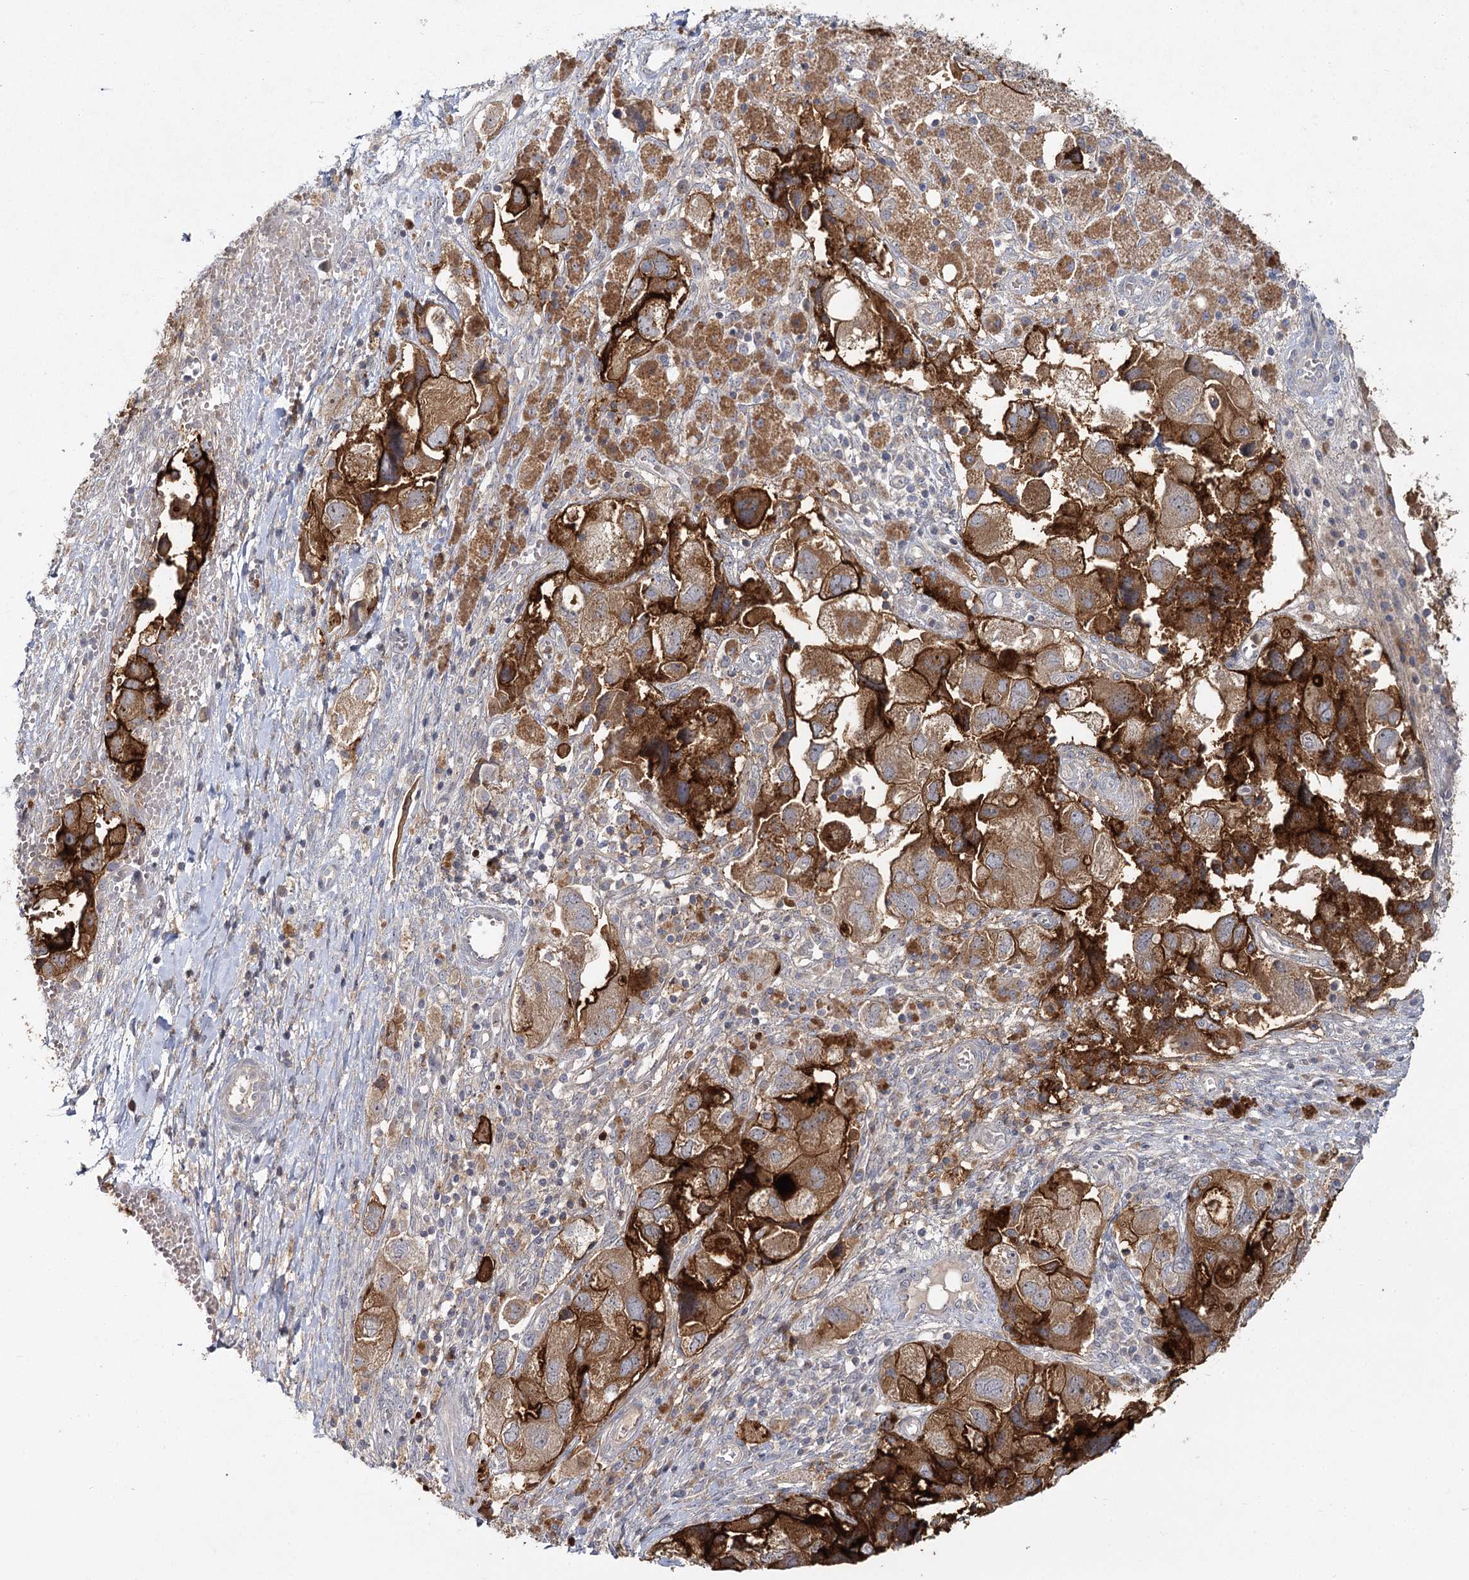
{"staining": {"intensity": "strong", "quantity": ">75%", "location": "cytoplasmic/membranous"}, "tissue": "ovarian cancer", "cell_type": "Tumor cells", "image_type": "cancer", "snomed": [{"axis": "morphology", "description": "Carcinoma, NOS"}, {"axis": "morphology", "description": "Cystadenocarcinoma, serous, NOS"}, {"axis": "topography", "description": "Ovary"}], "caption": "Human ovarian cancer (serous cystadenocarcinoma) stained with a brown dye displays strong cytoplasmic/membranous positive expression in about >75% of tumor cells.", "gene": "ANGPTL5", "patient": {"sex": "female", "age": 69}}